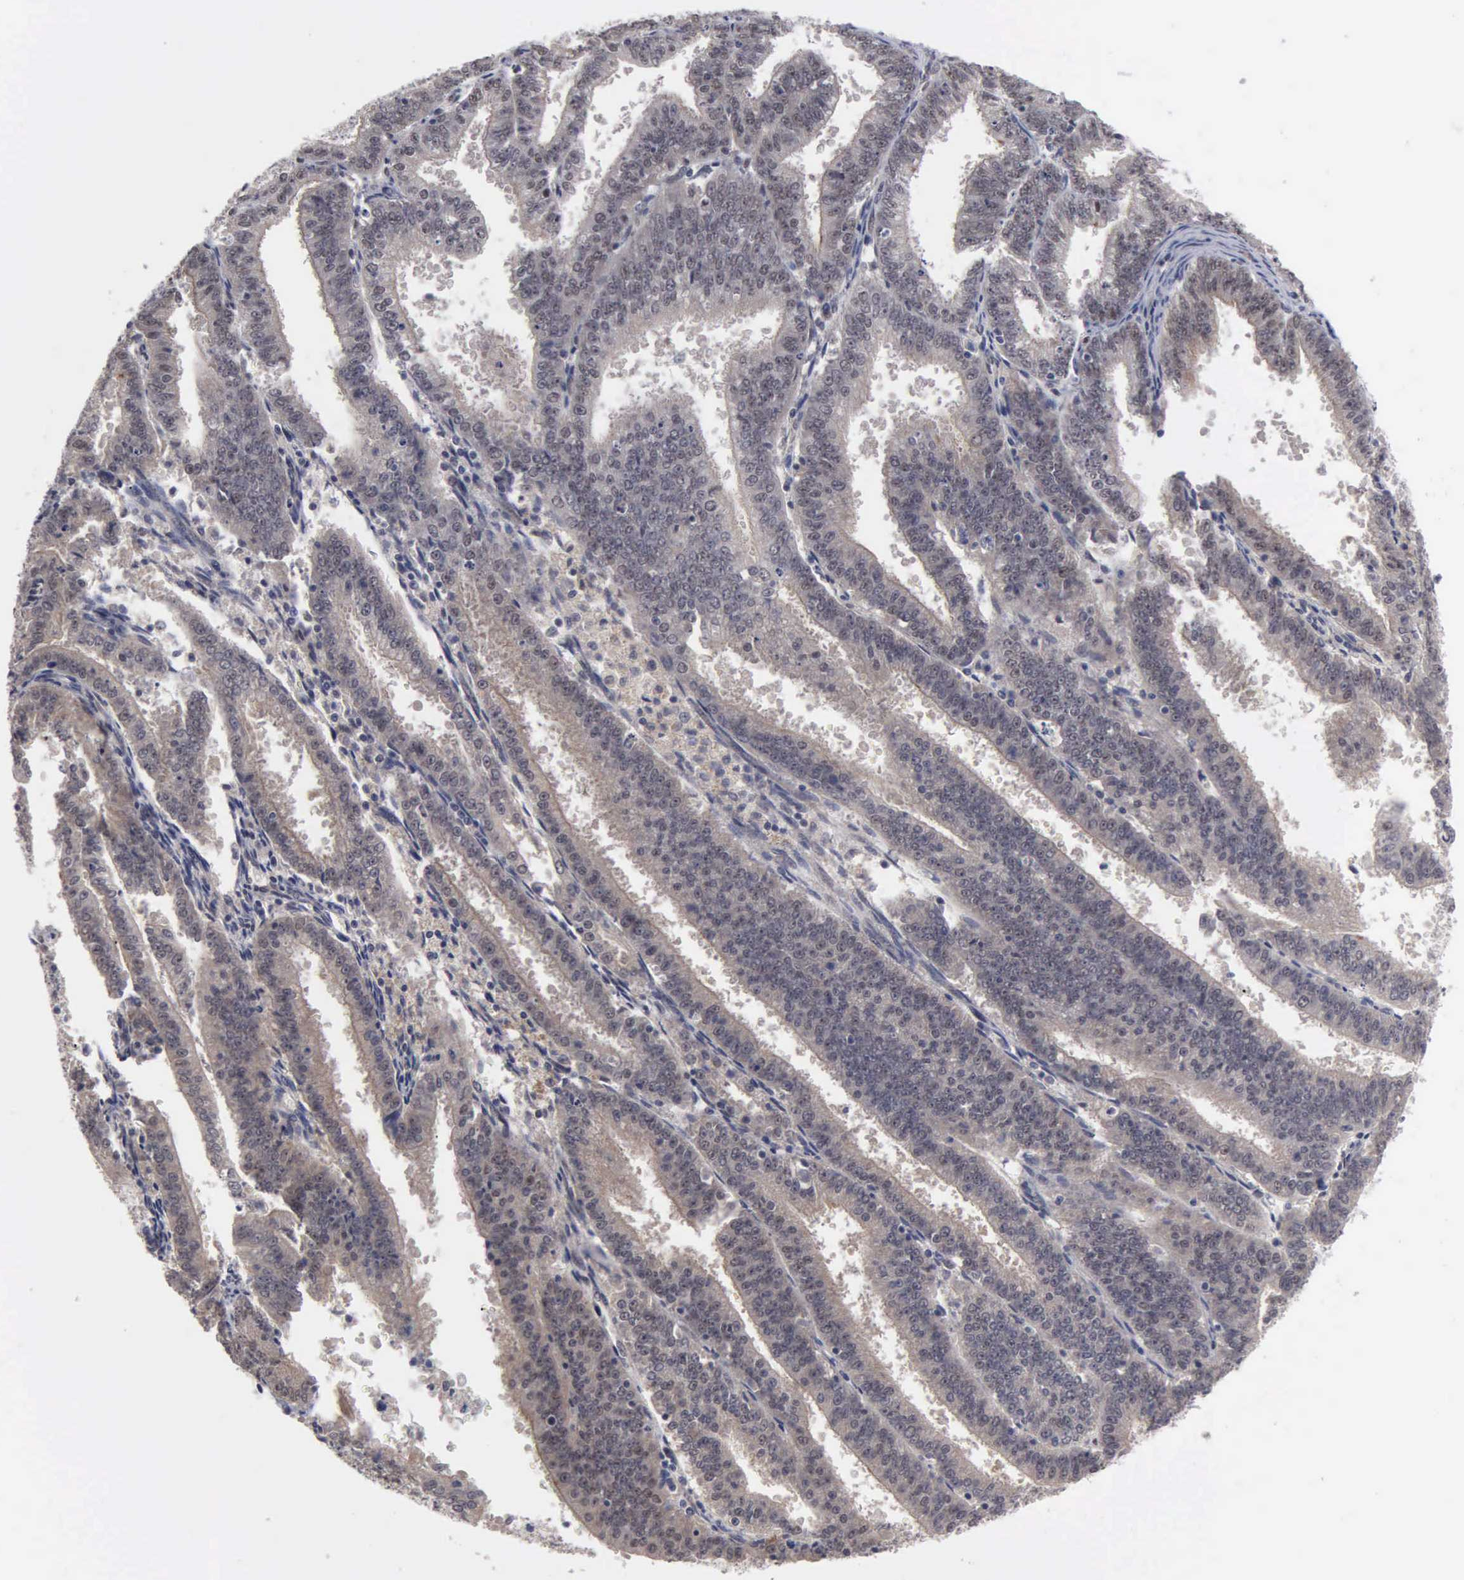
{"staining": {"intensity": "weak", "quantity": "<25%", "location": "cytoplasmic/membranous"}, "tissue": "endometrial cancer", "cell_type": "Tumor cells", "image_type": "cancer", "snomed": [{"axis": "morphology", "description": "Adenocarcinoma, NOS"}, {"axis": "topography", "description": "Endometrium"}], "caption": "Tumor cells show no significant expression in endometrial cancer (adenocarcinoma).", "gene": "ZBTB33", "patient": {"sex": "female", "age": 66}}